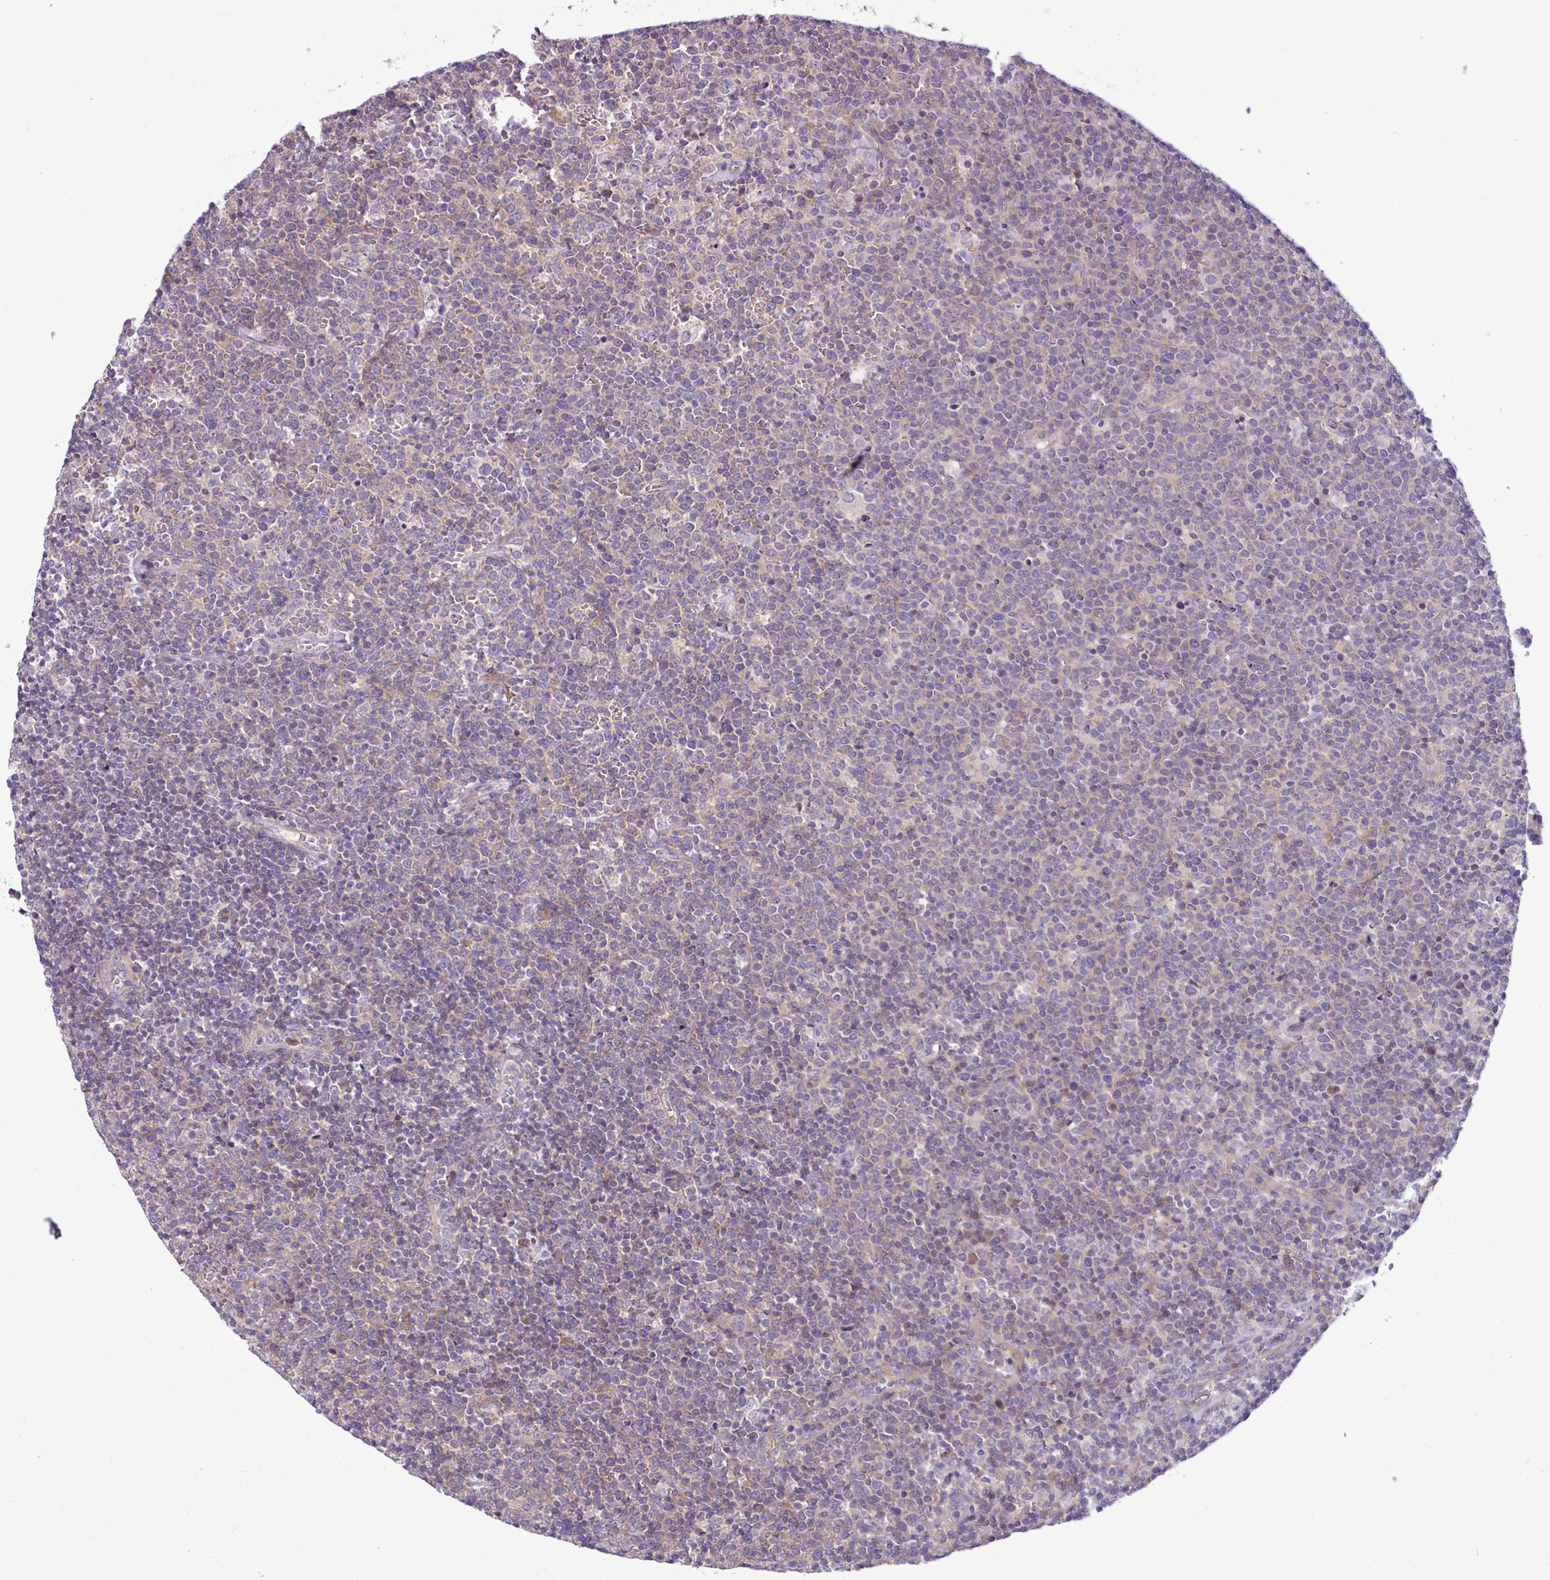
{"staining": {"intensity": "weak", "quantity": "25%-75%", "location": "cytoplasmic/membranous"}, "tissue": "lymphoma", "cell_type": "Tumor cells", "image_type": "cancer", "snomed": [{"axis": "morphology", "description": "Malignant lymphoma, non-Hodgkin's type, High grade"}, {"axis": "topography", "description": "Lymph node"}], "caption": "The micrograph demonstrates staining of high-grade malignant lymphoma, non-Hodgkin's type, revealing weak cytoplasmic/membranous protein expression (brown color) within tumor cells.", "gene": "MROH2A", "patient": {"sex": "male", "age": 61}}